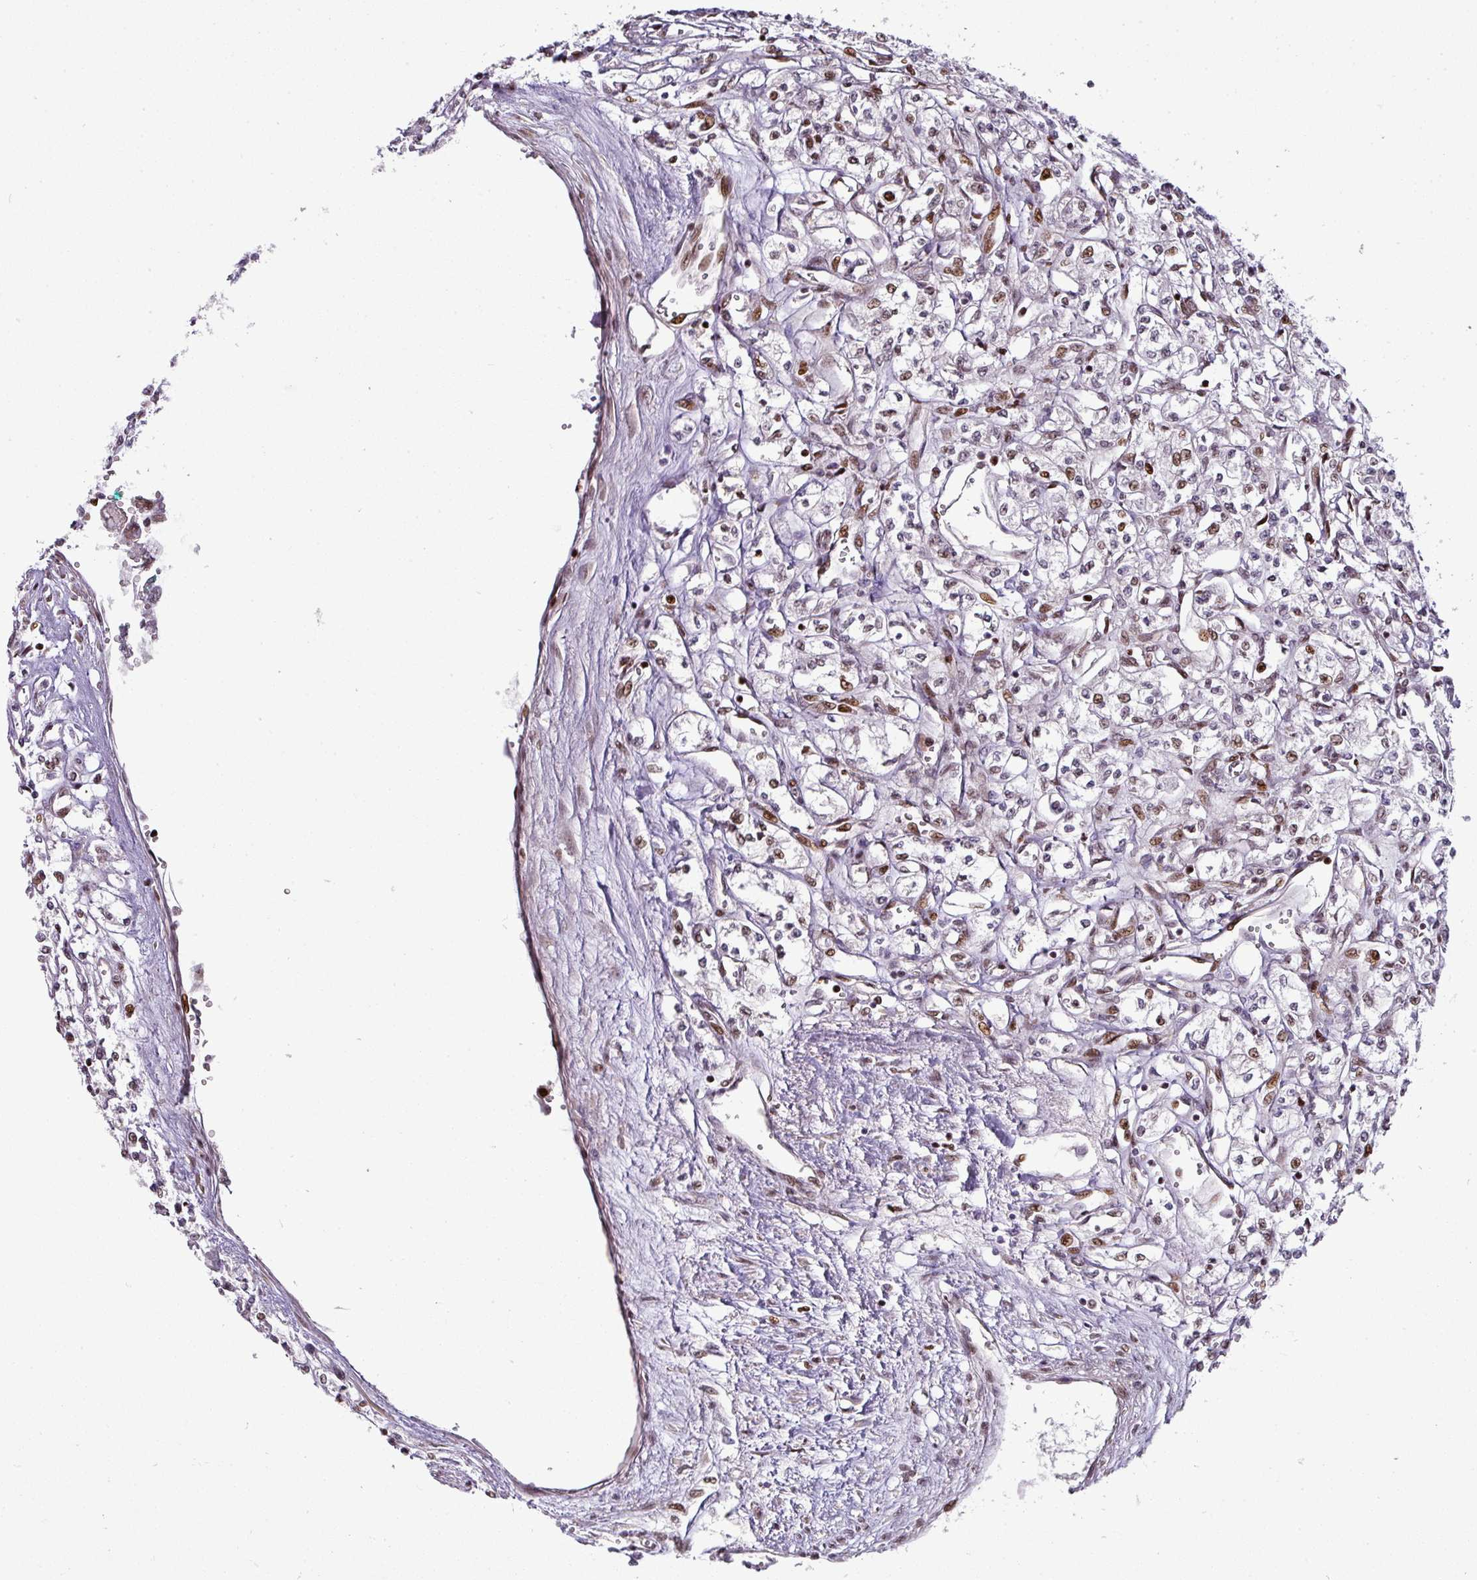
{"staining": {"intensity": "moderate", "quantity": "<25%", "location": "nuclear"}, "tissue": "renal cancer", "cell_type": "Tumor cells", "image_type": "cancer", "snomed": [{"axis": "morphology", "description": "Adenocarcinoma, NOS"}, {"axis": "topography", "description": "Kidney"}], "caption": "Brown immunohistochemical staining in renal adenocarcinoma demonstrates moderate nuclear staining in approximately <25% of tumor cells. Using DAB (brown) and hematoxylin (blue) stains, captured at high magnification using brightfield microscopy.", "gene": "MYSM1", "patient": {"sex": "male", "age": 56}}